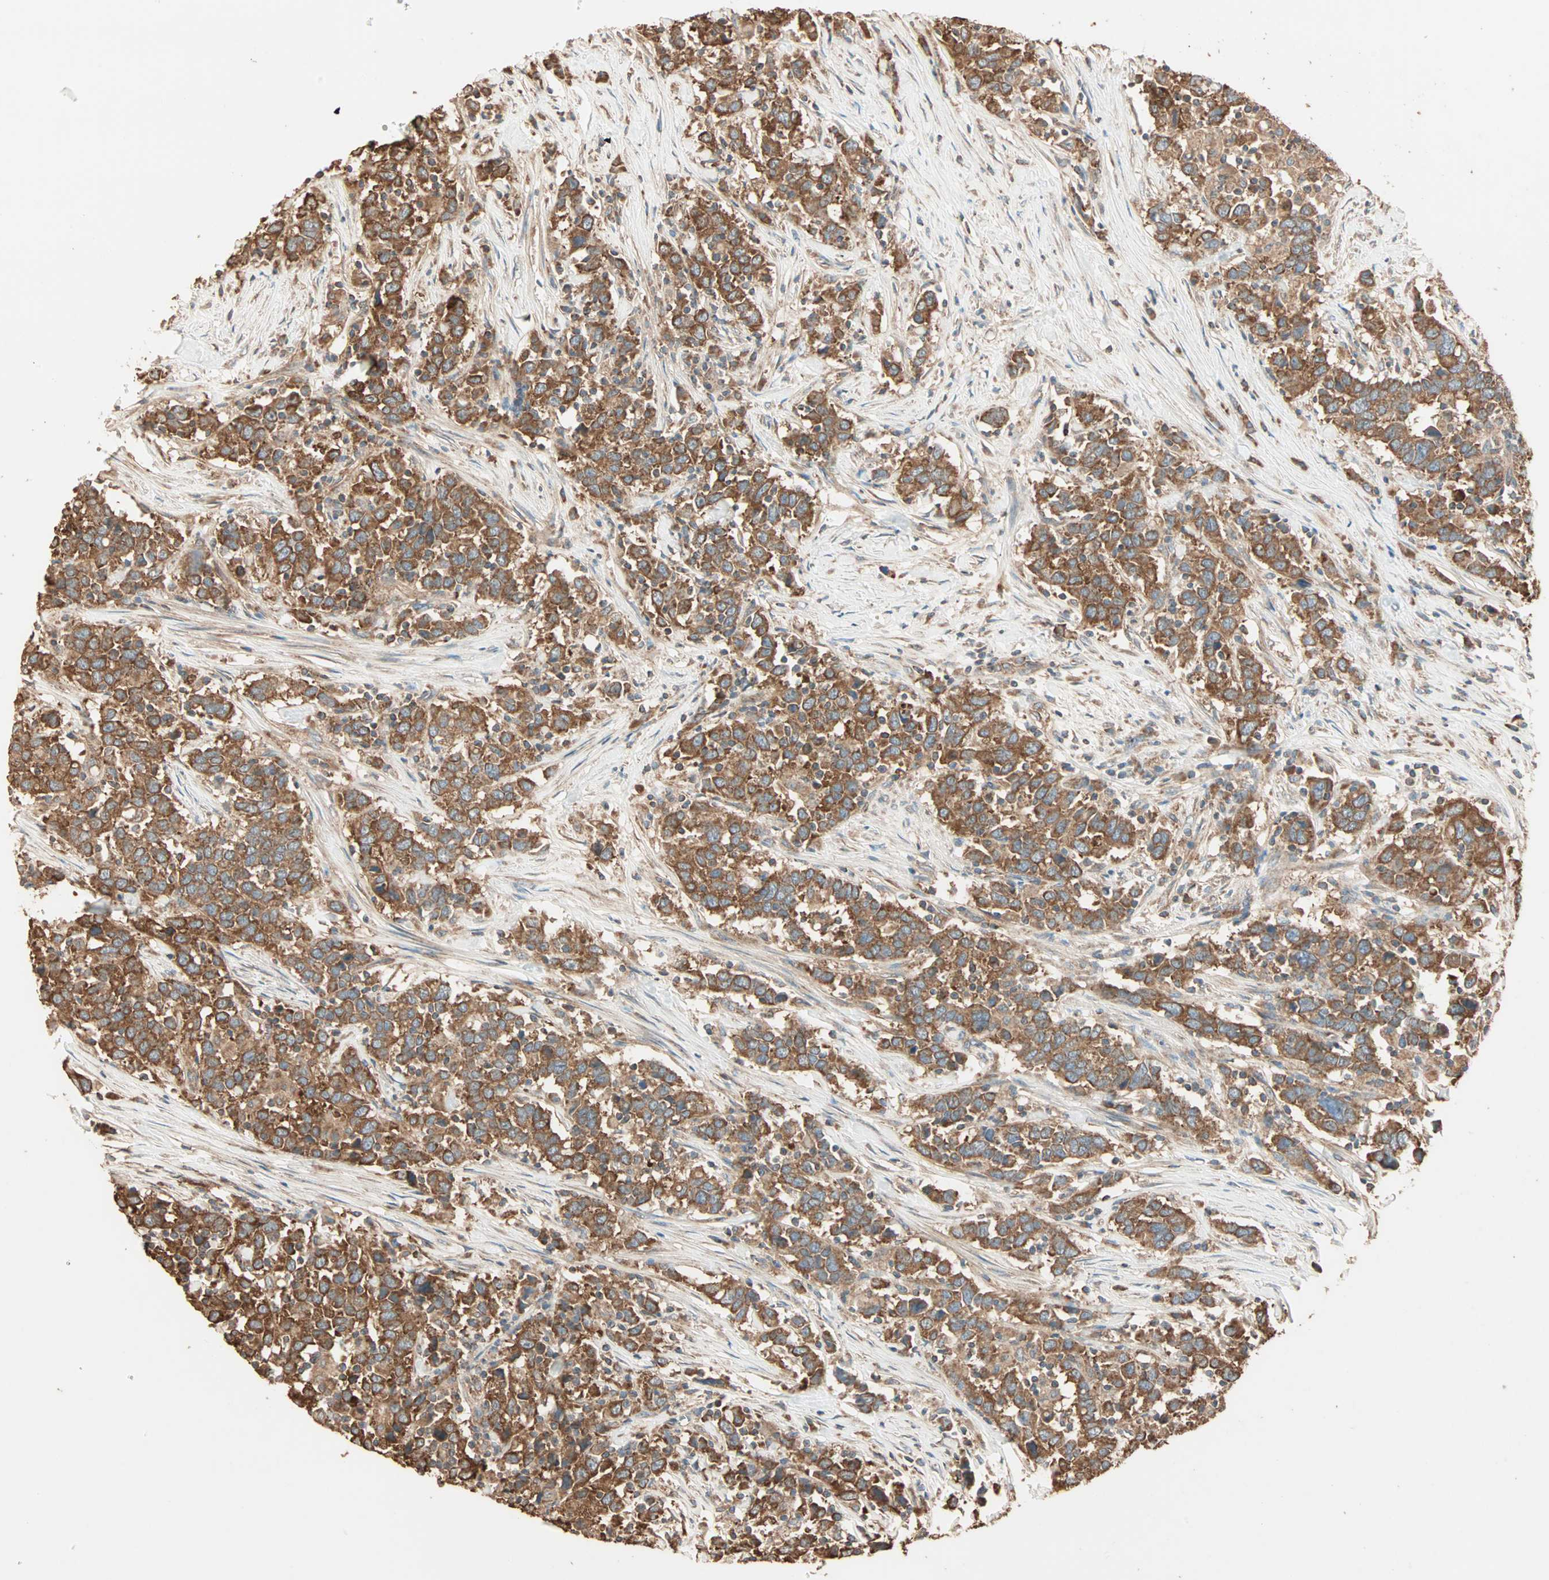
{"staining": {"intensity": "strong", "quantity": ">75%", "location": "cytoplasmic/membranous"}, "tissue": "urothelial cancer", "cell_type": "Tumor cells", "image_type": "cancer", "snomed": [{"axis": "morphology", "description": "Urothelial carcinoma, High grade"}, {"axis": "topography", "description": "Urinary bladder"}], "caption": "This is an image of immunohistochemistry staining of urothelial cancer, which shows strong positivity in the cytoplasmic/membranous of tumor cells.", "gene": "EIF4G2", "patient": {"sex": "male", "age": 61}}